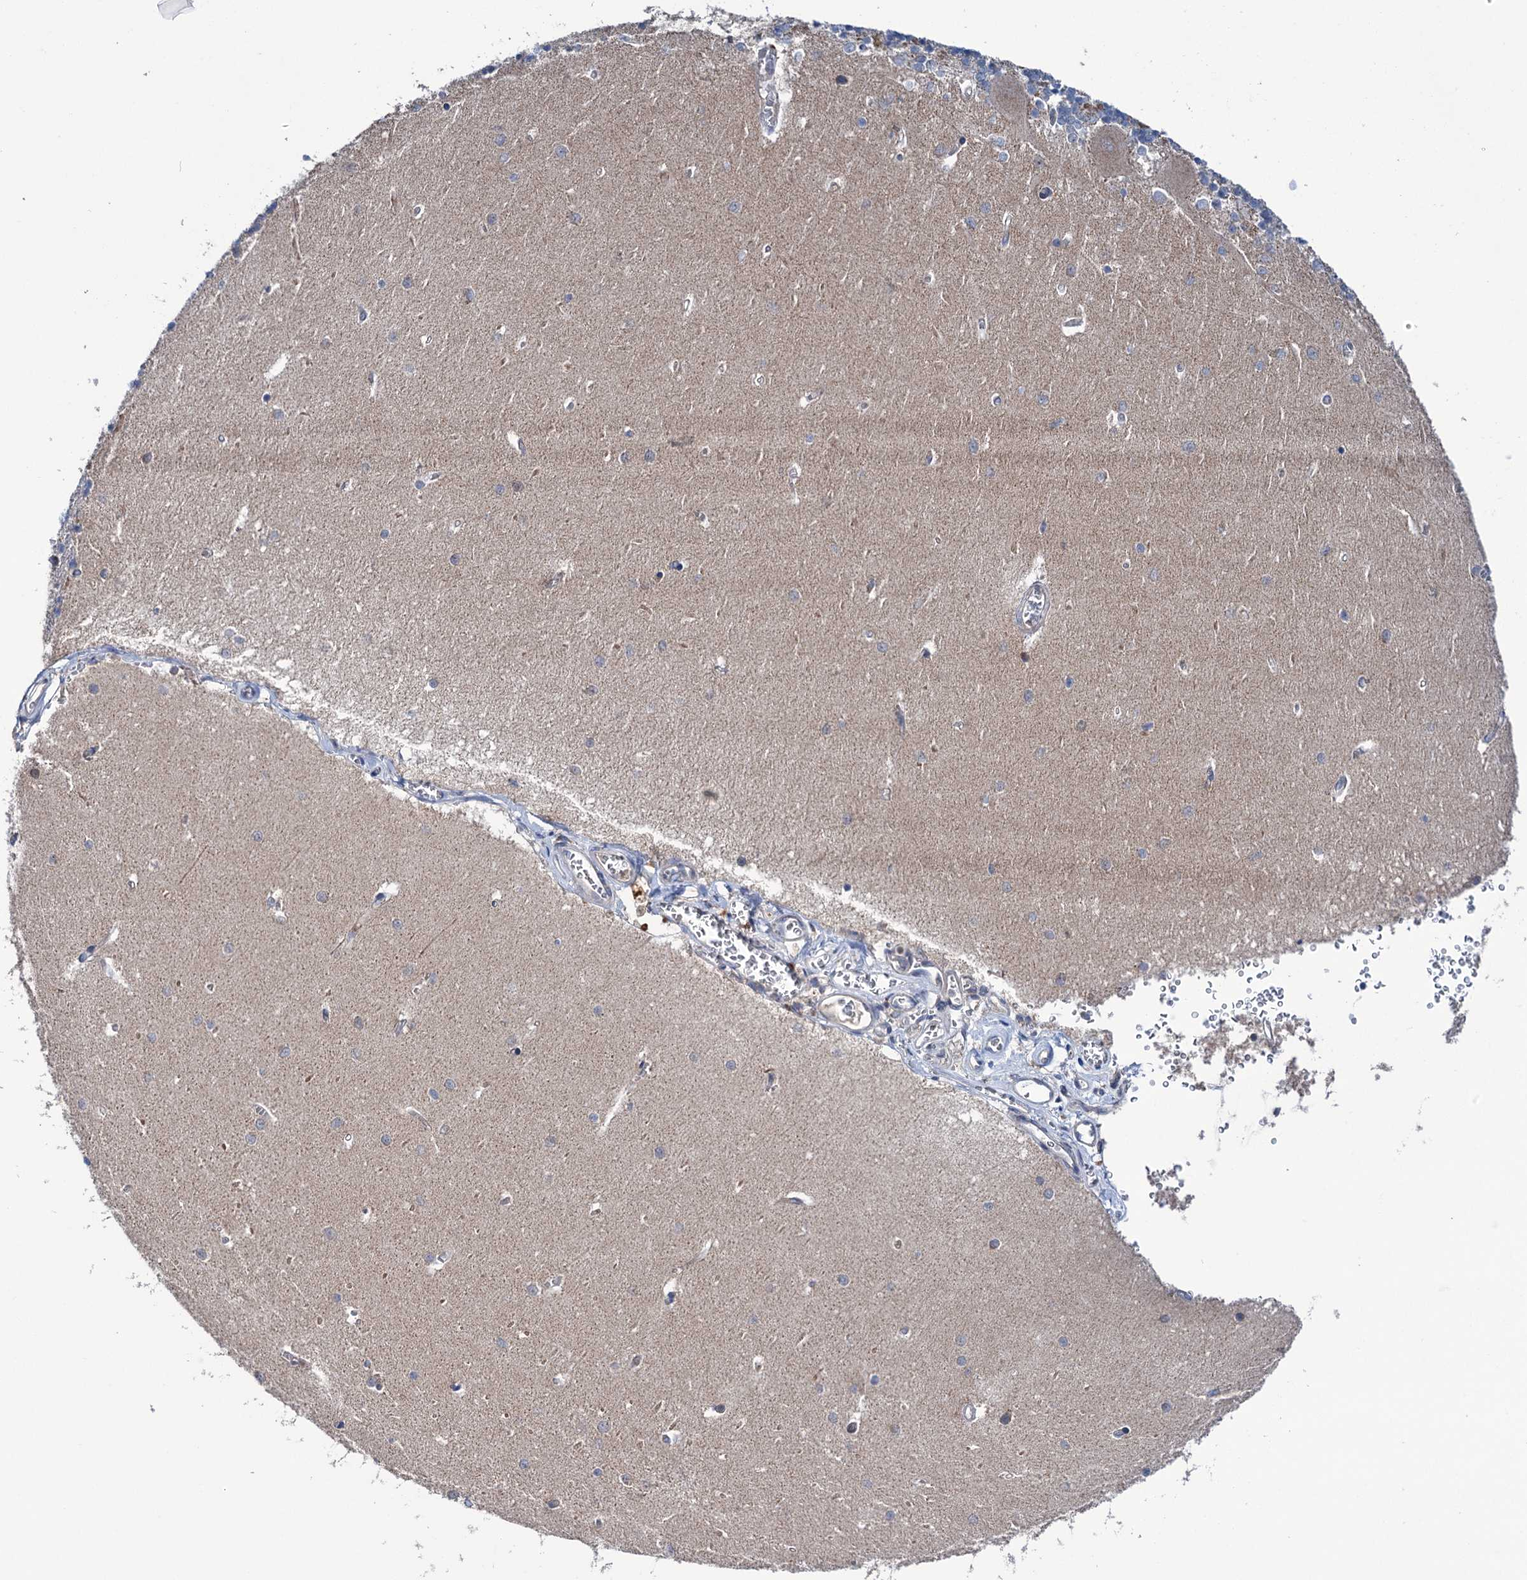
{"staining": {"intensity": "moderate", "quantity": "25%-75%", "location": "cytoplasmic/membranous"}, "tissue": "cerebellum", "cell_type": "Cells in granular layer", "image_type": "normal", "snomed": [{"axis": "morphology", "description": "Normal tissue, NOS"}, {"axis": "topography", "description": "Cerebellum"}], "caption": "A brown stain shows moderate cytoplasmic/membranous expression of a protein in cells in granular layer of normal human cerebellum.", "gene": "HTR3B", "patient": {"sex": "male", "age": 37}}